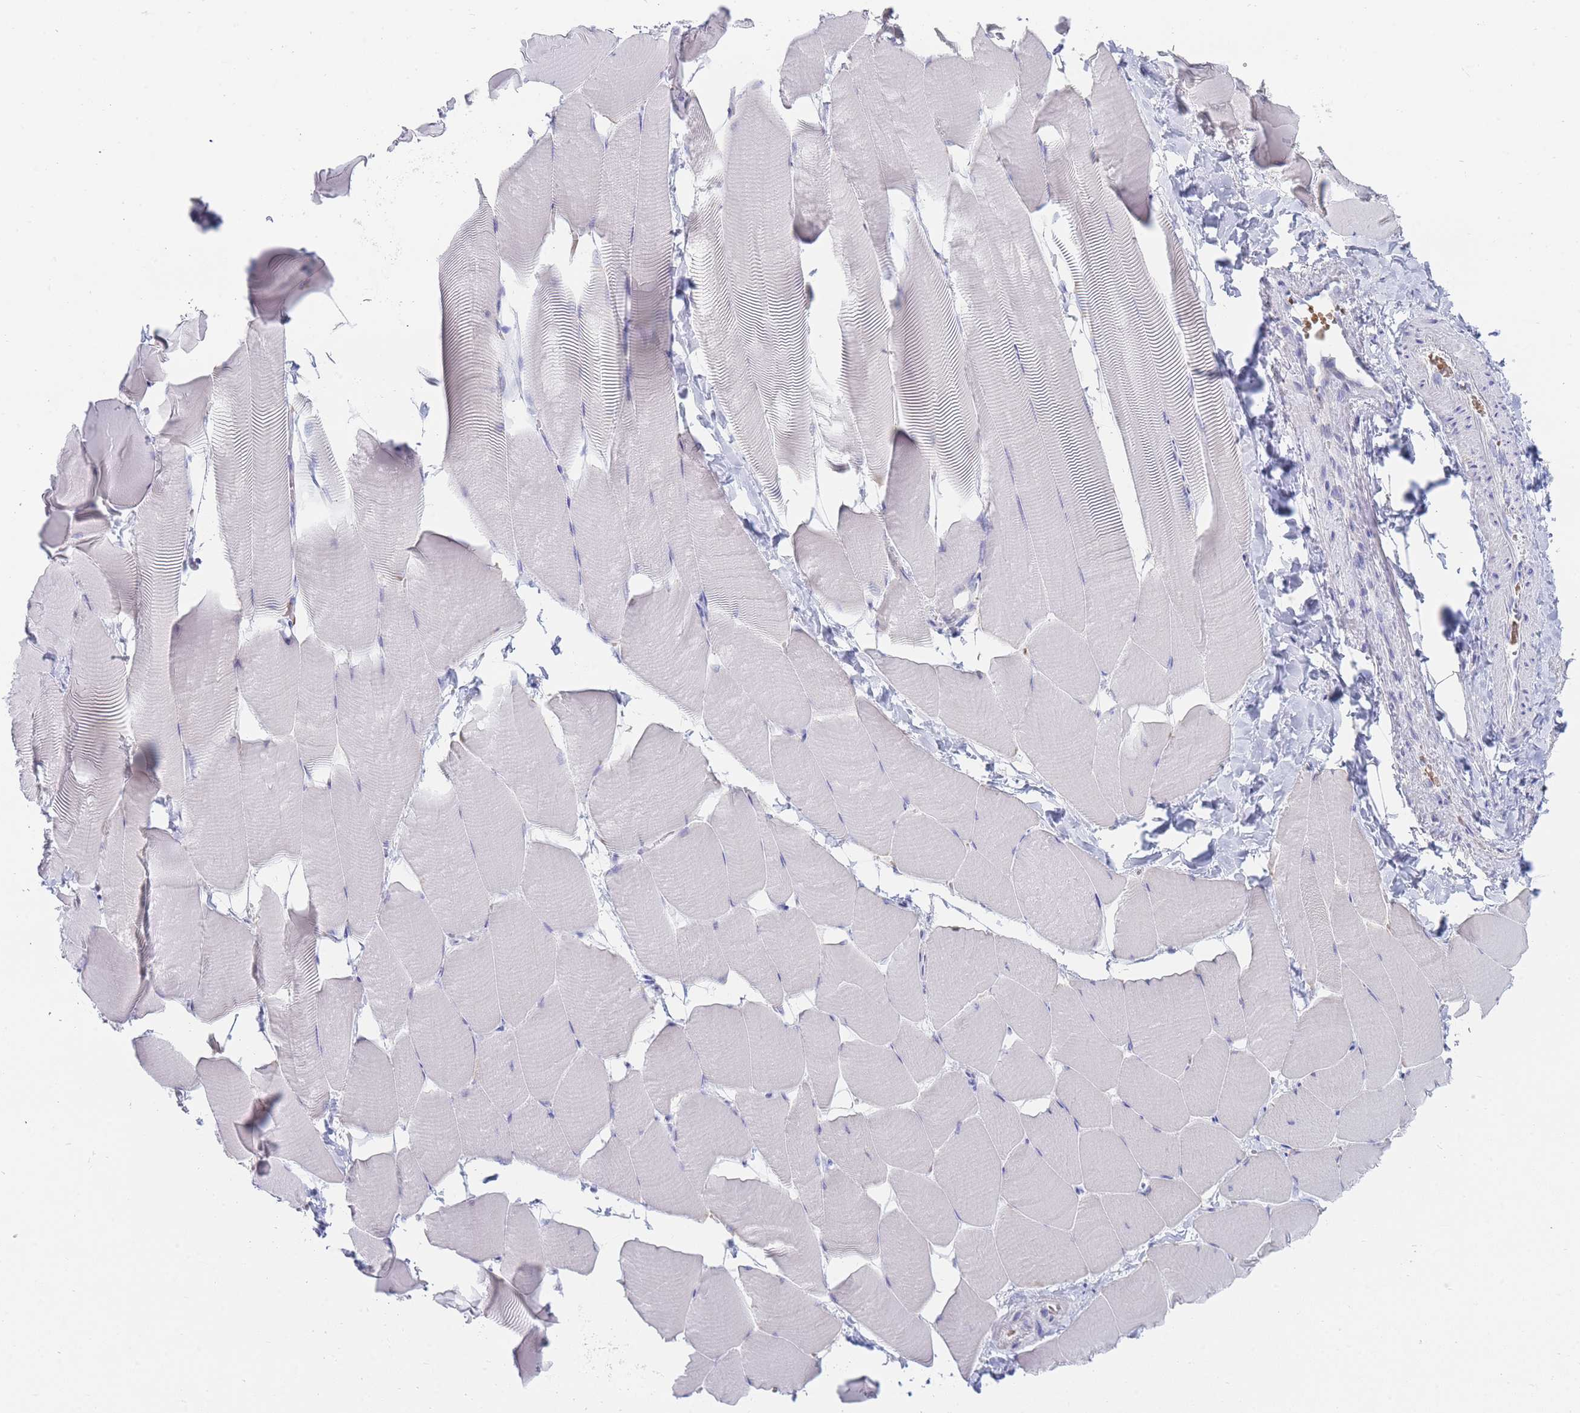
{"staining": {"intensity": "negative", "quantity": "none", "location": "none"}, "tissue": "skeletal muscle", "cell_type": "Myocytes", "image_type": "normal", "snomed": [{"axis": "morphology", "description": "Normal tissue, NOS"}, {"axis": "topography", "description": "Skeletal muscle"}], "caption": "Immunohistochemical staining of normal human skeletal muscle demonstrates no significant expression in myocytes.", "gene": "ENSG00000284931", "patient": {"sex": "male", "age": 25}}